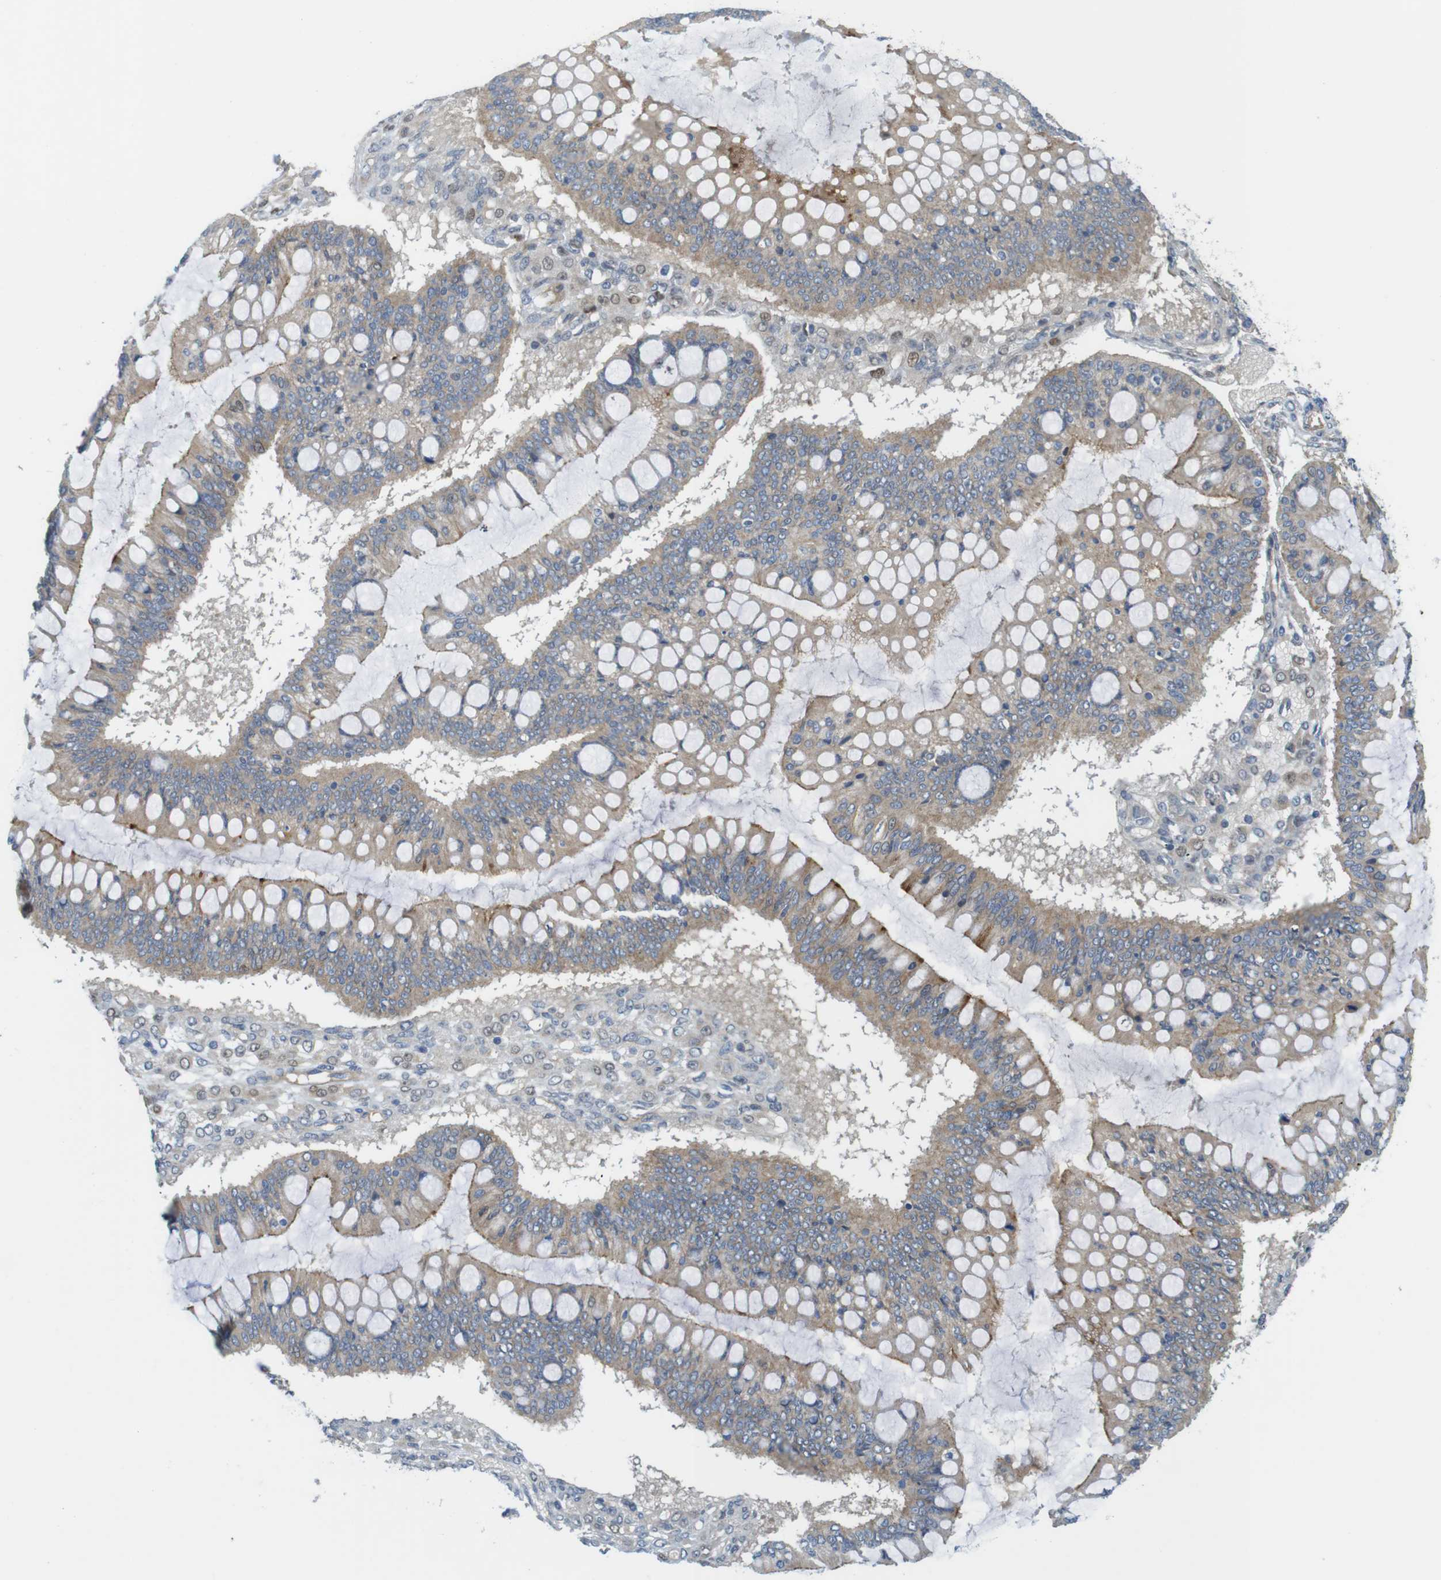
{"staining": {"intensity": "weak", "quantity": "25%-75%", "location": "cytoplasmic/membranous"}, "tissue": "ovarian cancer", "cell_type": "Tumor cells", "image_type": "cancer", "snomed": [{"axis": "morphology", "description": "Cystadenocarcinoma, mucinous, NOS"}, {"axis": "topography", "description": "Ovary"}], "caption": "Protein staining of ovarian cancer (mucinous cystadenocarcinoma) tissue shows weak cytoplasmic/membranous expression in about 25%-75% of tumor cells. (IHC, brightfield microscopy, high magnification).", "gene": "ABHD15", "patient": {"sex": "female", "age": 73}}